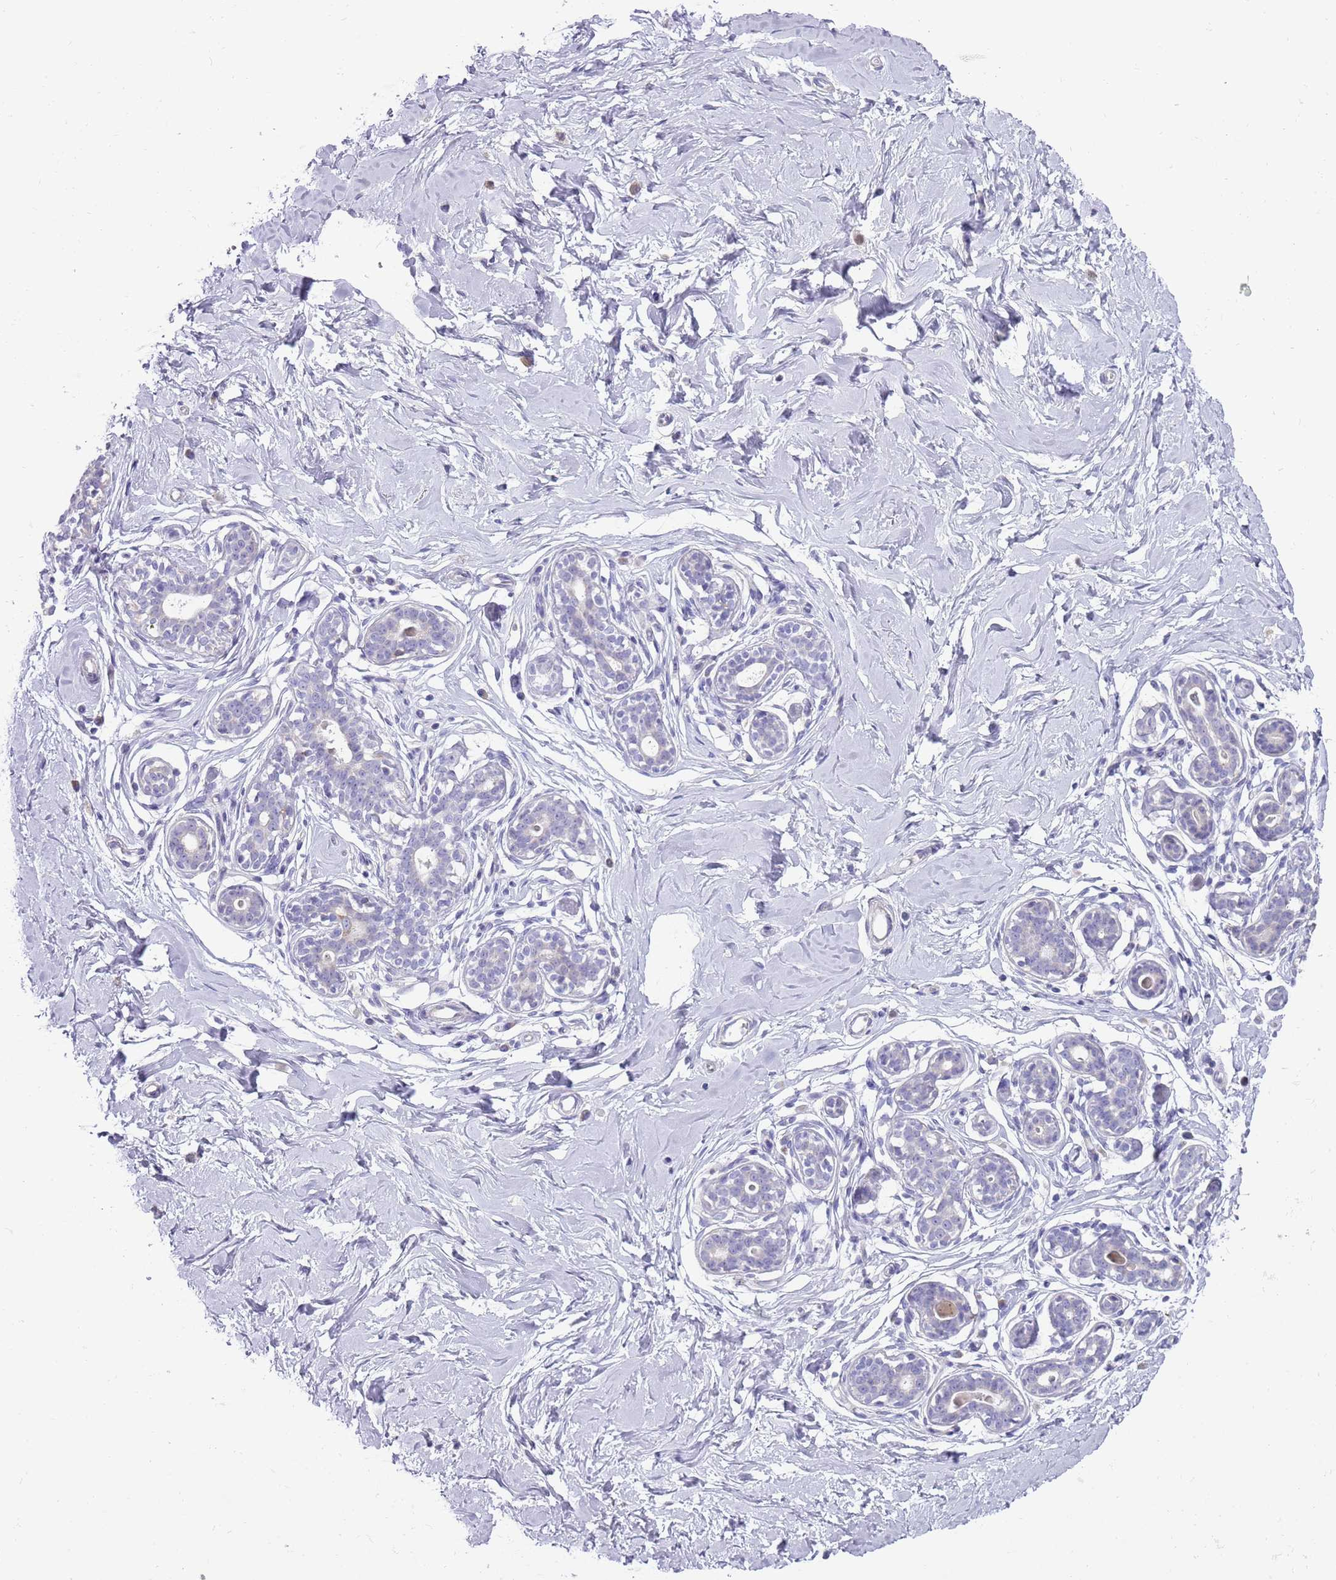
{"staining": {"intensity": "negative", "quantity": "none", "location": "none"}, "tissue": "breast", "cell_type": "Adipocytes", "image_type": "normal", "snomed": [{"axis": "morphology", "description": "Normal tissue, NOS"}, {"axis": "morphology", "description": "Adenoma, NOS"}, {"axis": "topography", "description": "Breast"}], "caption": "Histopathology image shows no protein positivity in adipocytes of unremarkable breast. (DAB immunohistochemistry, high magnification).", "gene": "DIPK1C", "patient": {"sex": "female", "age": 23}}